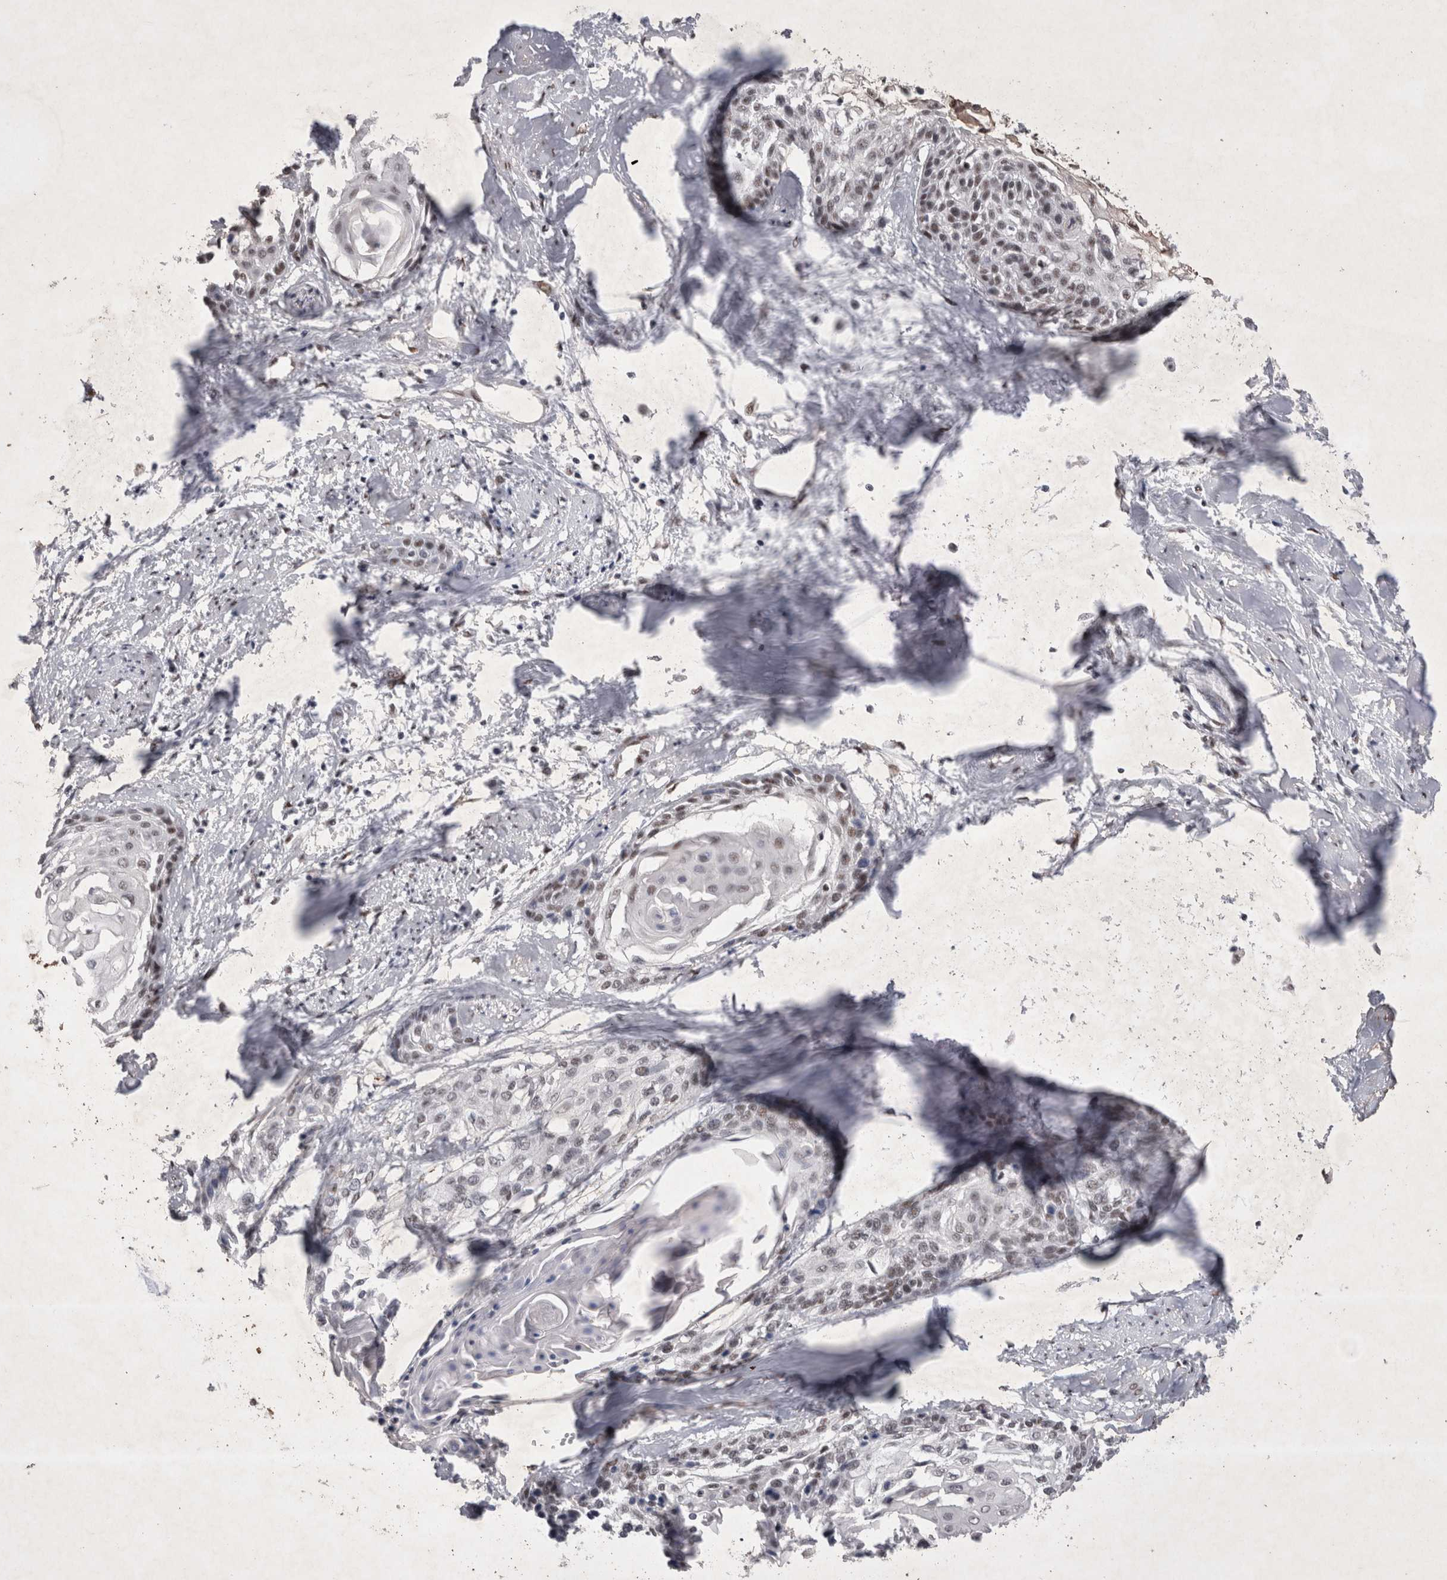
{"staining": {"intensity": "weak", "quantity": "25%-75%", "location": "nuclear"}, "tissue": "cervical cancer", "cell_type": "Tumor cells", "image_type": "cancer", "snomed": [{"axis": "morphology", "description": "Squamous cell carcinoma, NOS"}, {"axis": "topography", "description": "Cervix"}], "caption": "This histopathology image displays cervical cancer (squamous cell carcinoma) stained with IHC to label a protein in brown. The nuclear of tumor cells show weak positivity for the protein. Nuclei are counter-stained blue.", "gene": "RBM6", "patient": {"sex": "female", "age": 57}}